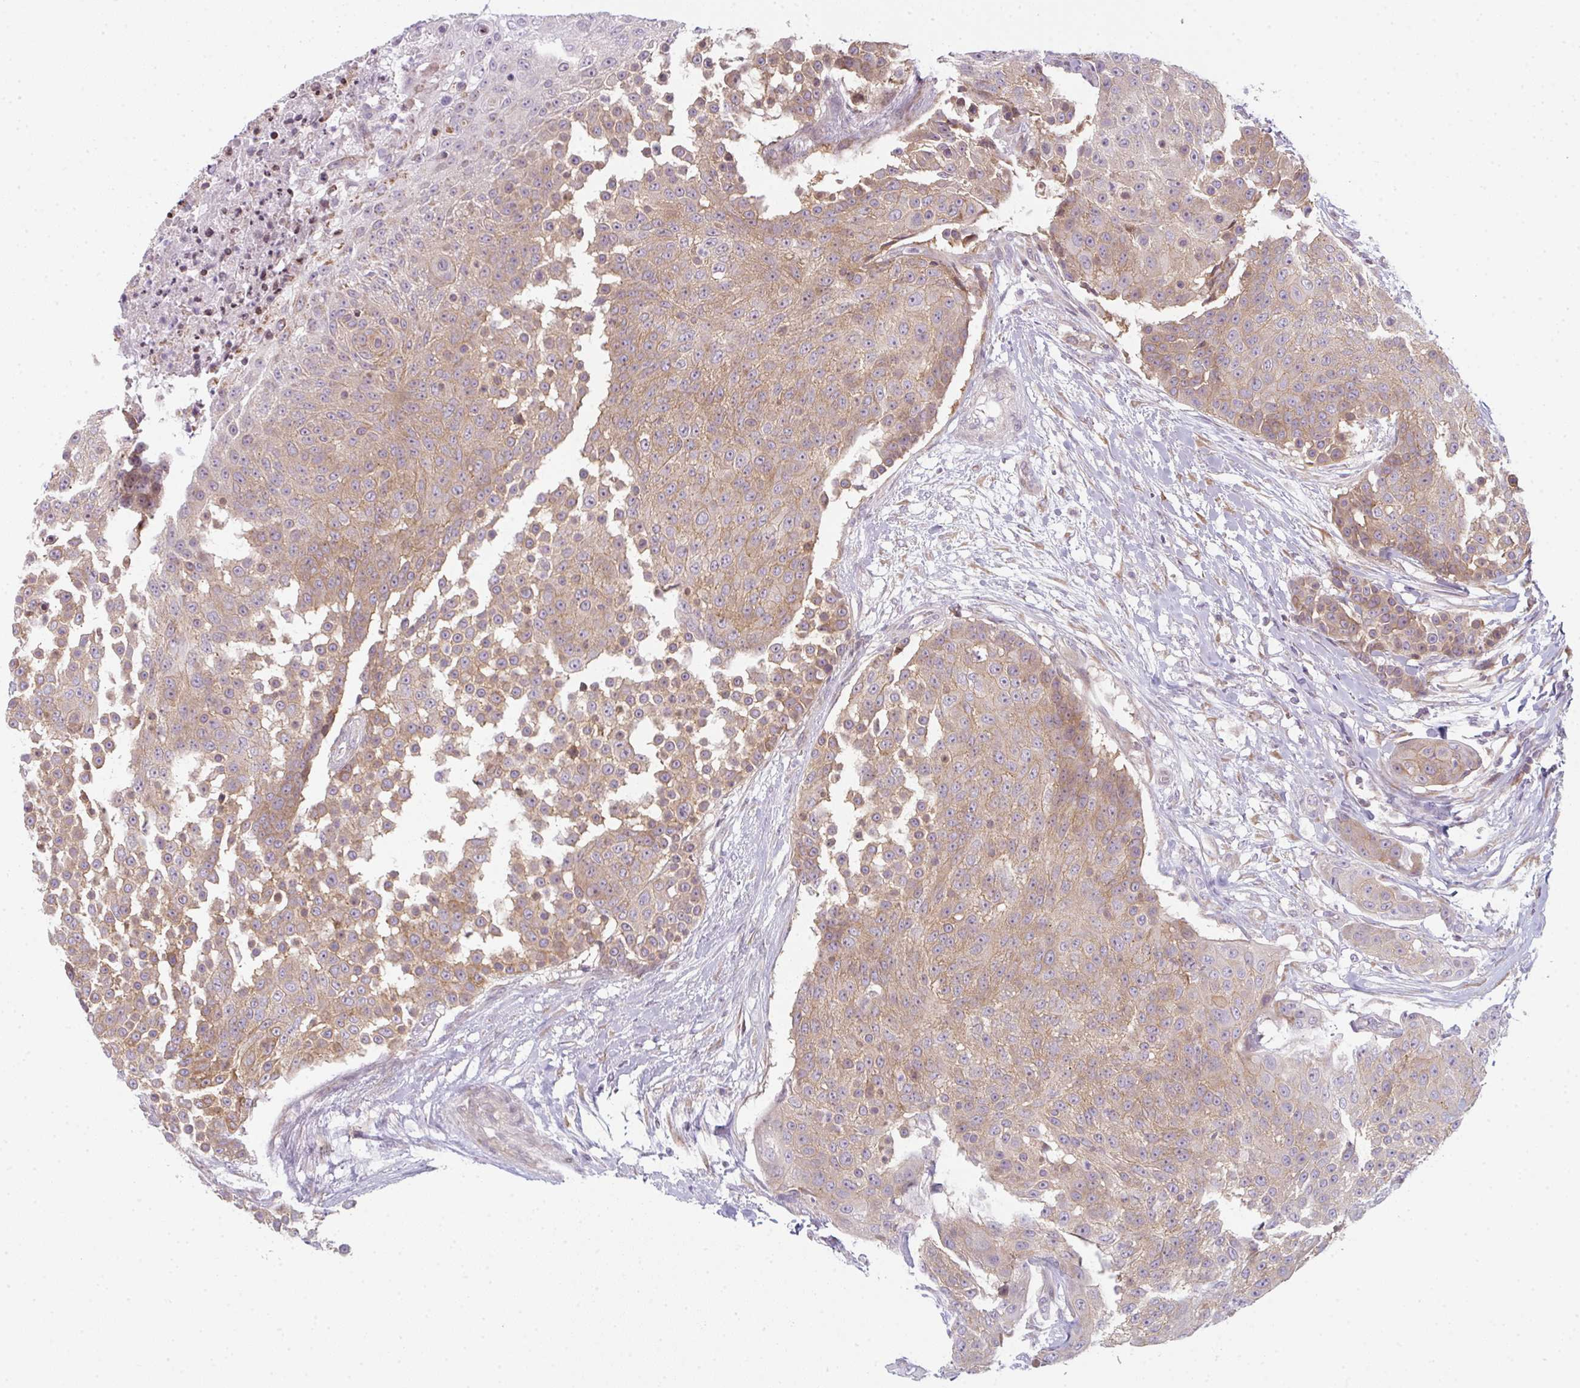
{"staining": {"intensity": "moderate", "quantity": ">75%", "location": "cytoplasmic/membranous"}, "tissue": "urothelial cancer", "cell_type": "Tumor cells", "image_type": "cancer", "snomed": [{"axis": "morphology", "description": "Urothelial carcinoma, High grade"}, {"axis": "topography", "description": "Urinary bladder"}], "caption": "This is an image of immunohistochemistry staining of high-grade urothelial carcinoma, which shows moderate staining in the cytoplasmic/membranous of tumor cells.", "gene": "TMEM237", "patient": {"sex": "female", "age": 63}}